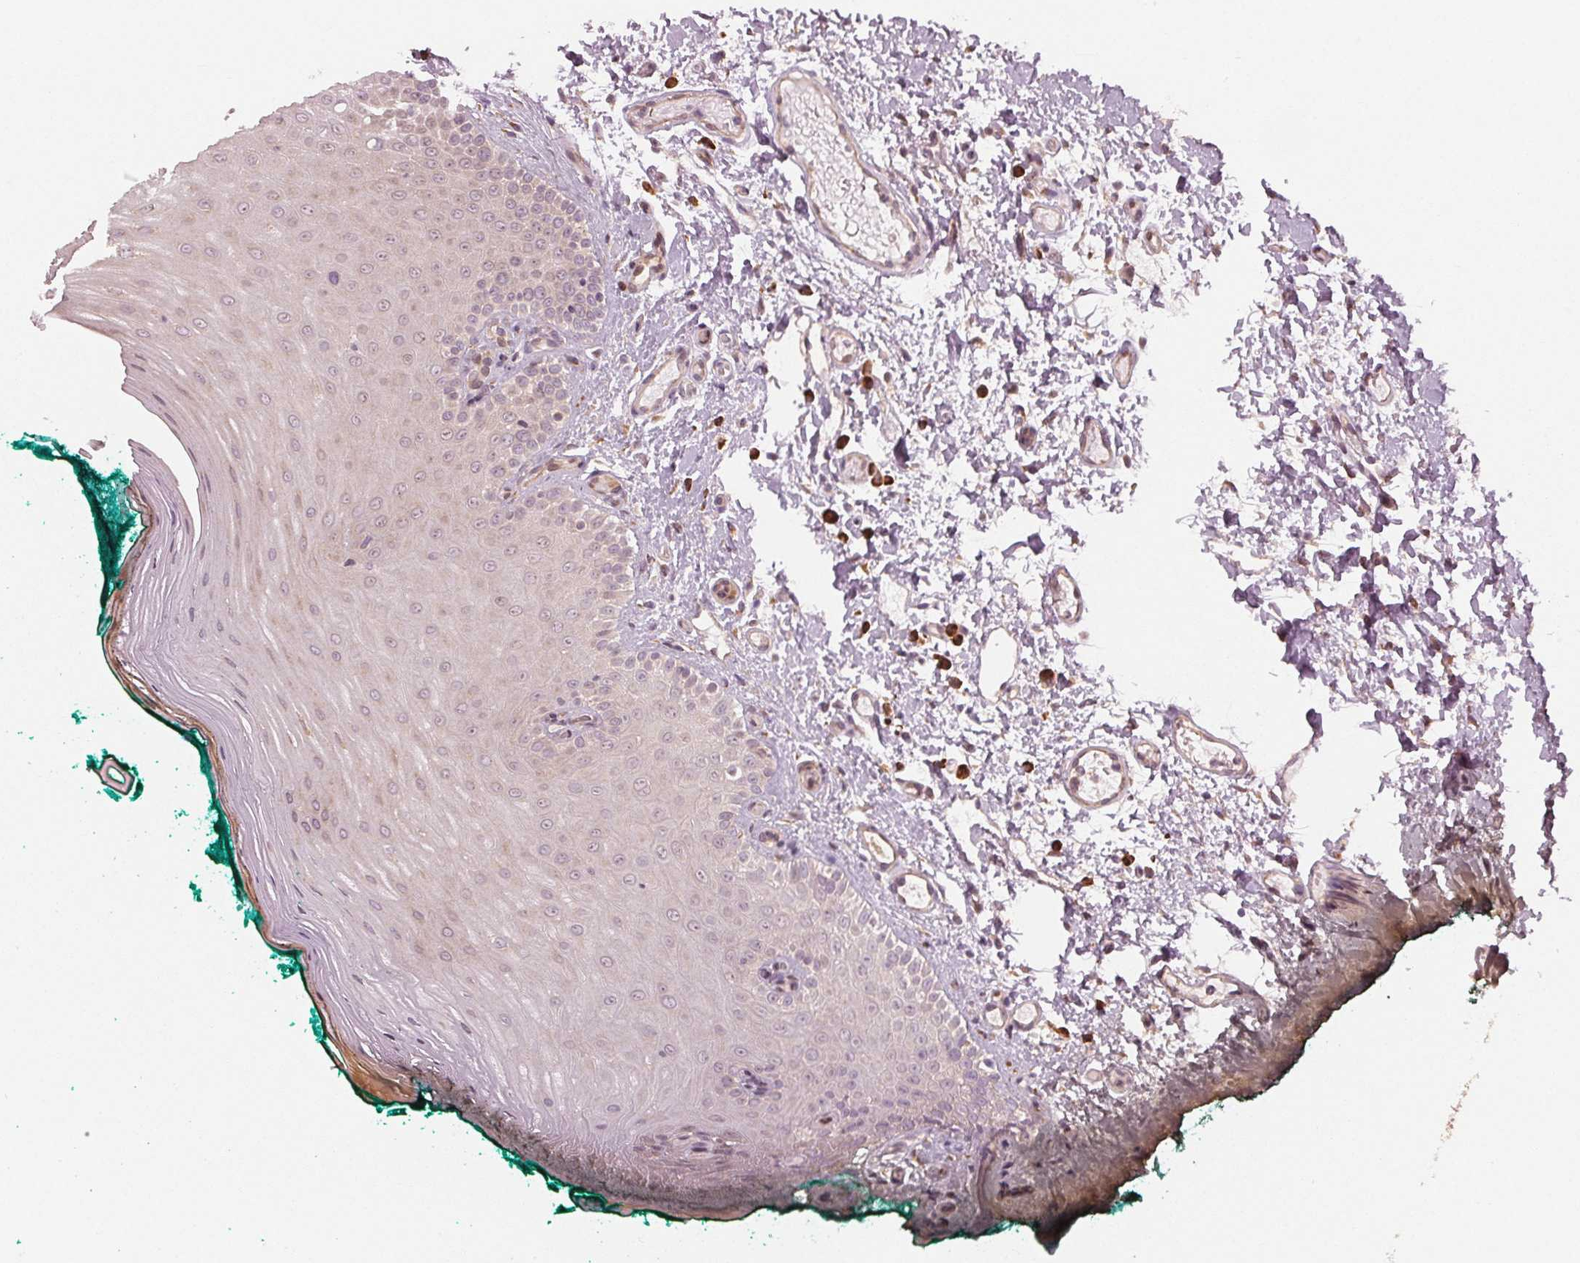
{"staining": {"intensity": "weak", "quantity": "25%-75%", "location": "cytoplasmic/membranous,nuclear"}, "tissue": "oral mucosa", "cell_type": "Squamous epithelial cells", "image_type": "normal", "snomed": [{"axis": "morphology", "description": "Normal tissue, NOS"}, {"axis": "topography", "description": "Oral tissue"}], "caption": "Immunohistochemical staining of benign human oral mucosa demonstrates low levels of weak cytoplasmic/membranous,nuclear expression in about 25%-75% of squamous epithelial cells.", "gene": "CMIP", "patient": {"sex": "female", "age": 83}}